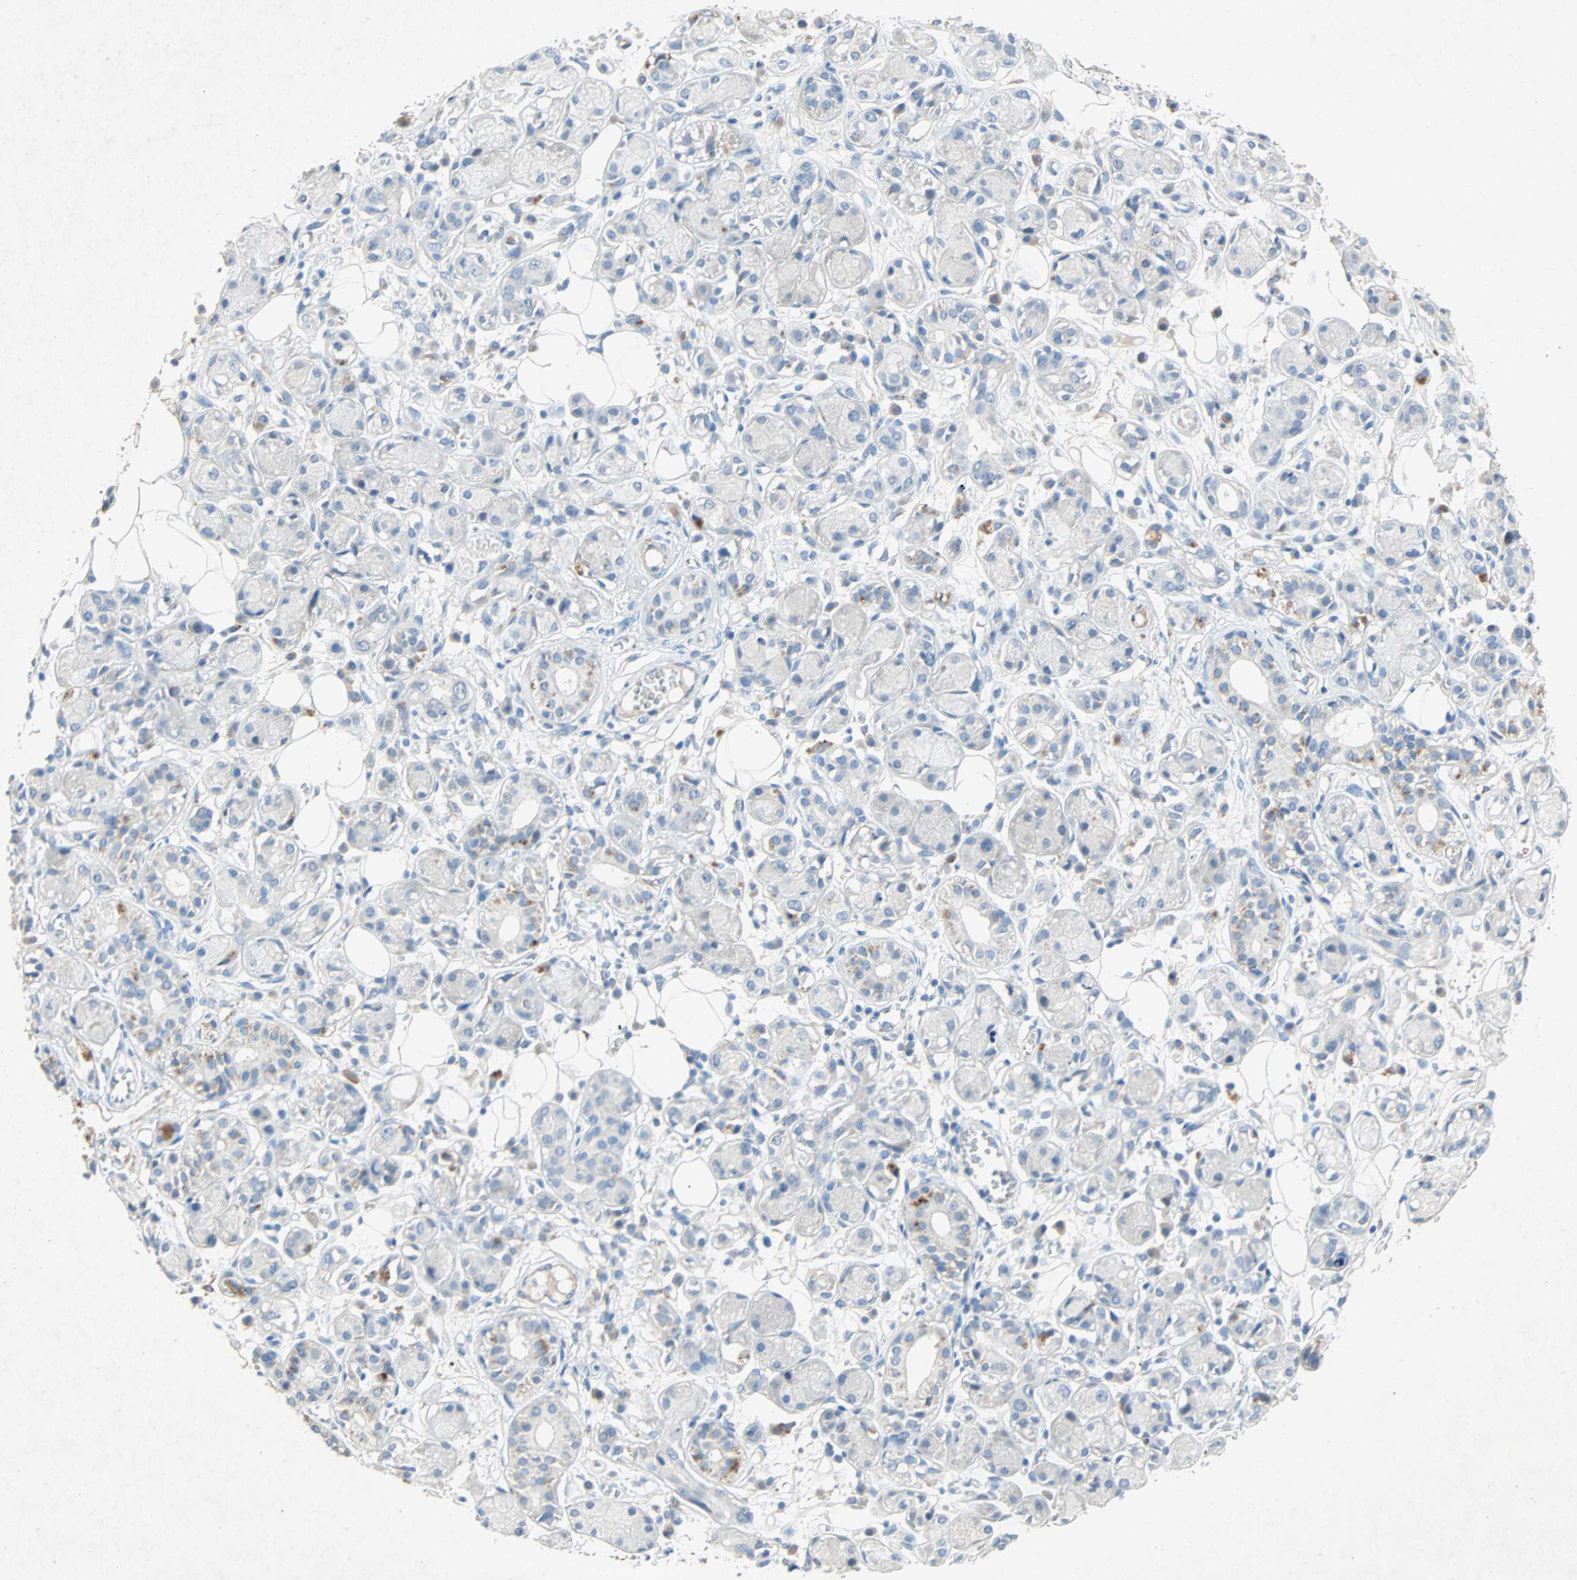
{"staining": {"intensity": "negative", "quantity": "none", "location": "none"}, "tissue": "adipose tissue", "cell_type": "Adipocytes", "image_type": "normal", "snomed": [{"axis": "morphology", "description": "Normal tissue, NOS"}, {"axis": "morphology", "description": "Inflammation, NOS"}, {"axis": "topography", "description": "Vascular tissue"}, {"axis": "topography", "description": "Salivary gland"}], "caption": "IHC of benign adipose tissue displays no expression in adipocytes.", "gene": "PCDHB2", "patient": {"sex": "female", "age": 75}}